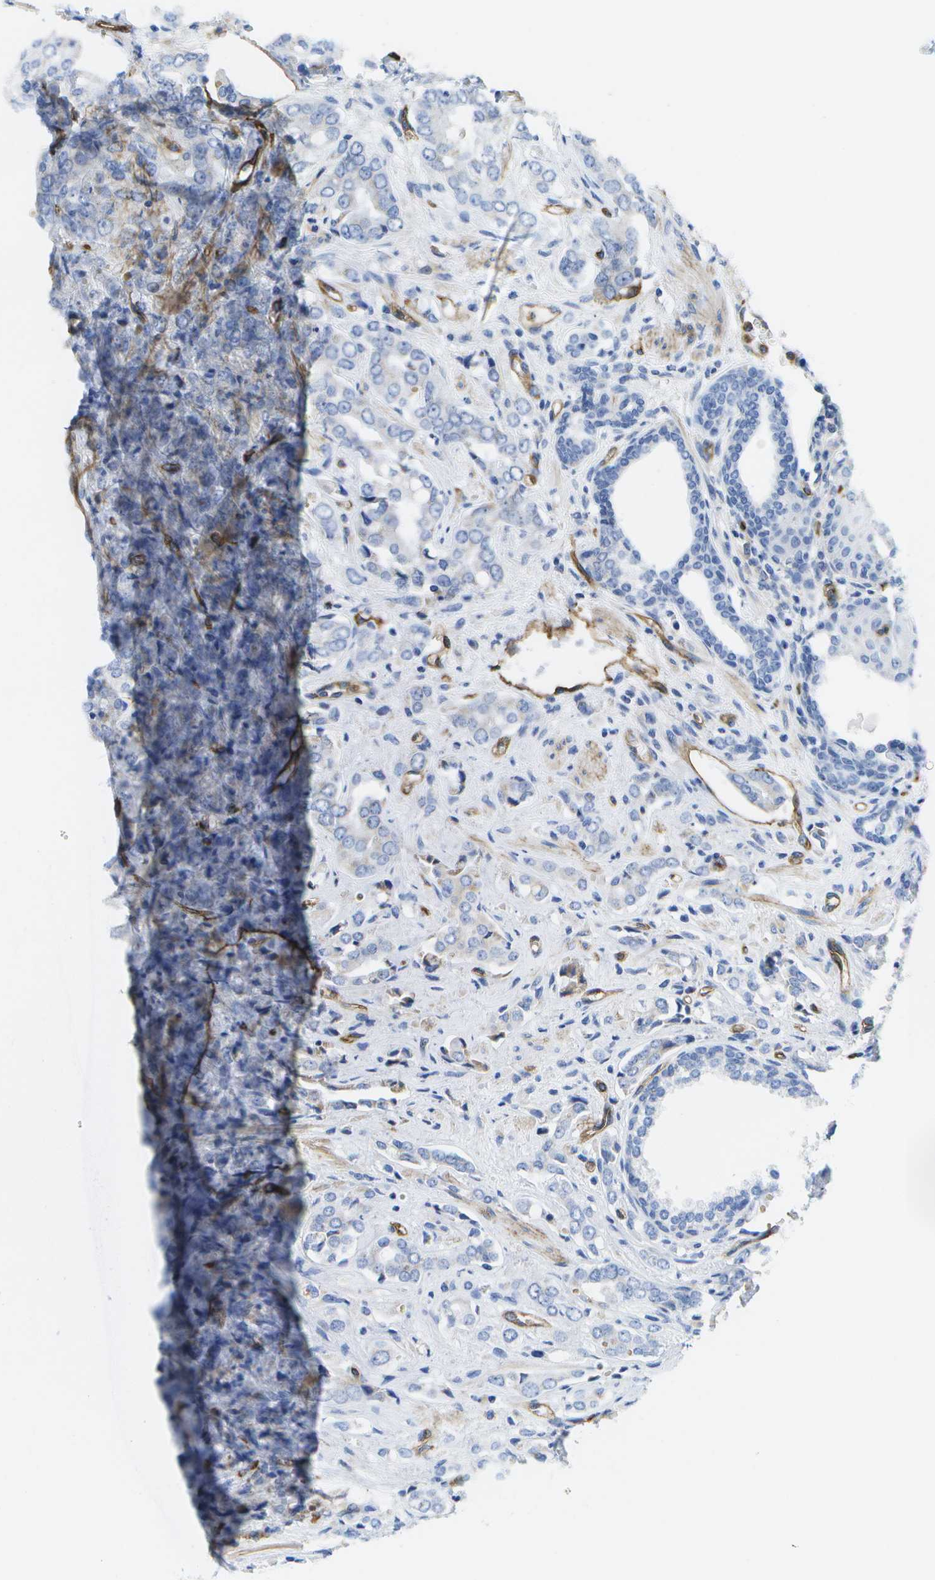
{"staining": {"intensity": "negative", "quantity": "none", "location": "none"}, "tissue": "prostate cancer", "cell_type": "Tumor cells", "image_type": "cancer", "snomed": [{"axis": "morphology", "description": "Adenocarcinoma, High grade"}, {"axis": "topography", "description": "Prostate"}], "caption": "Immunohistochemistry of prostate cancer (adenocarcinoma (high-grade)) reveals no staining in tumor cells.", "gene": "DYSF", "patient": {"sex": "male", "age": 52}}